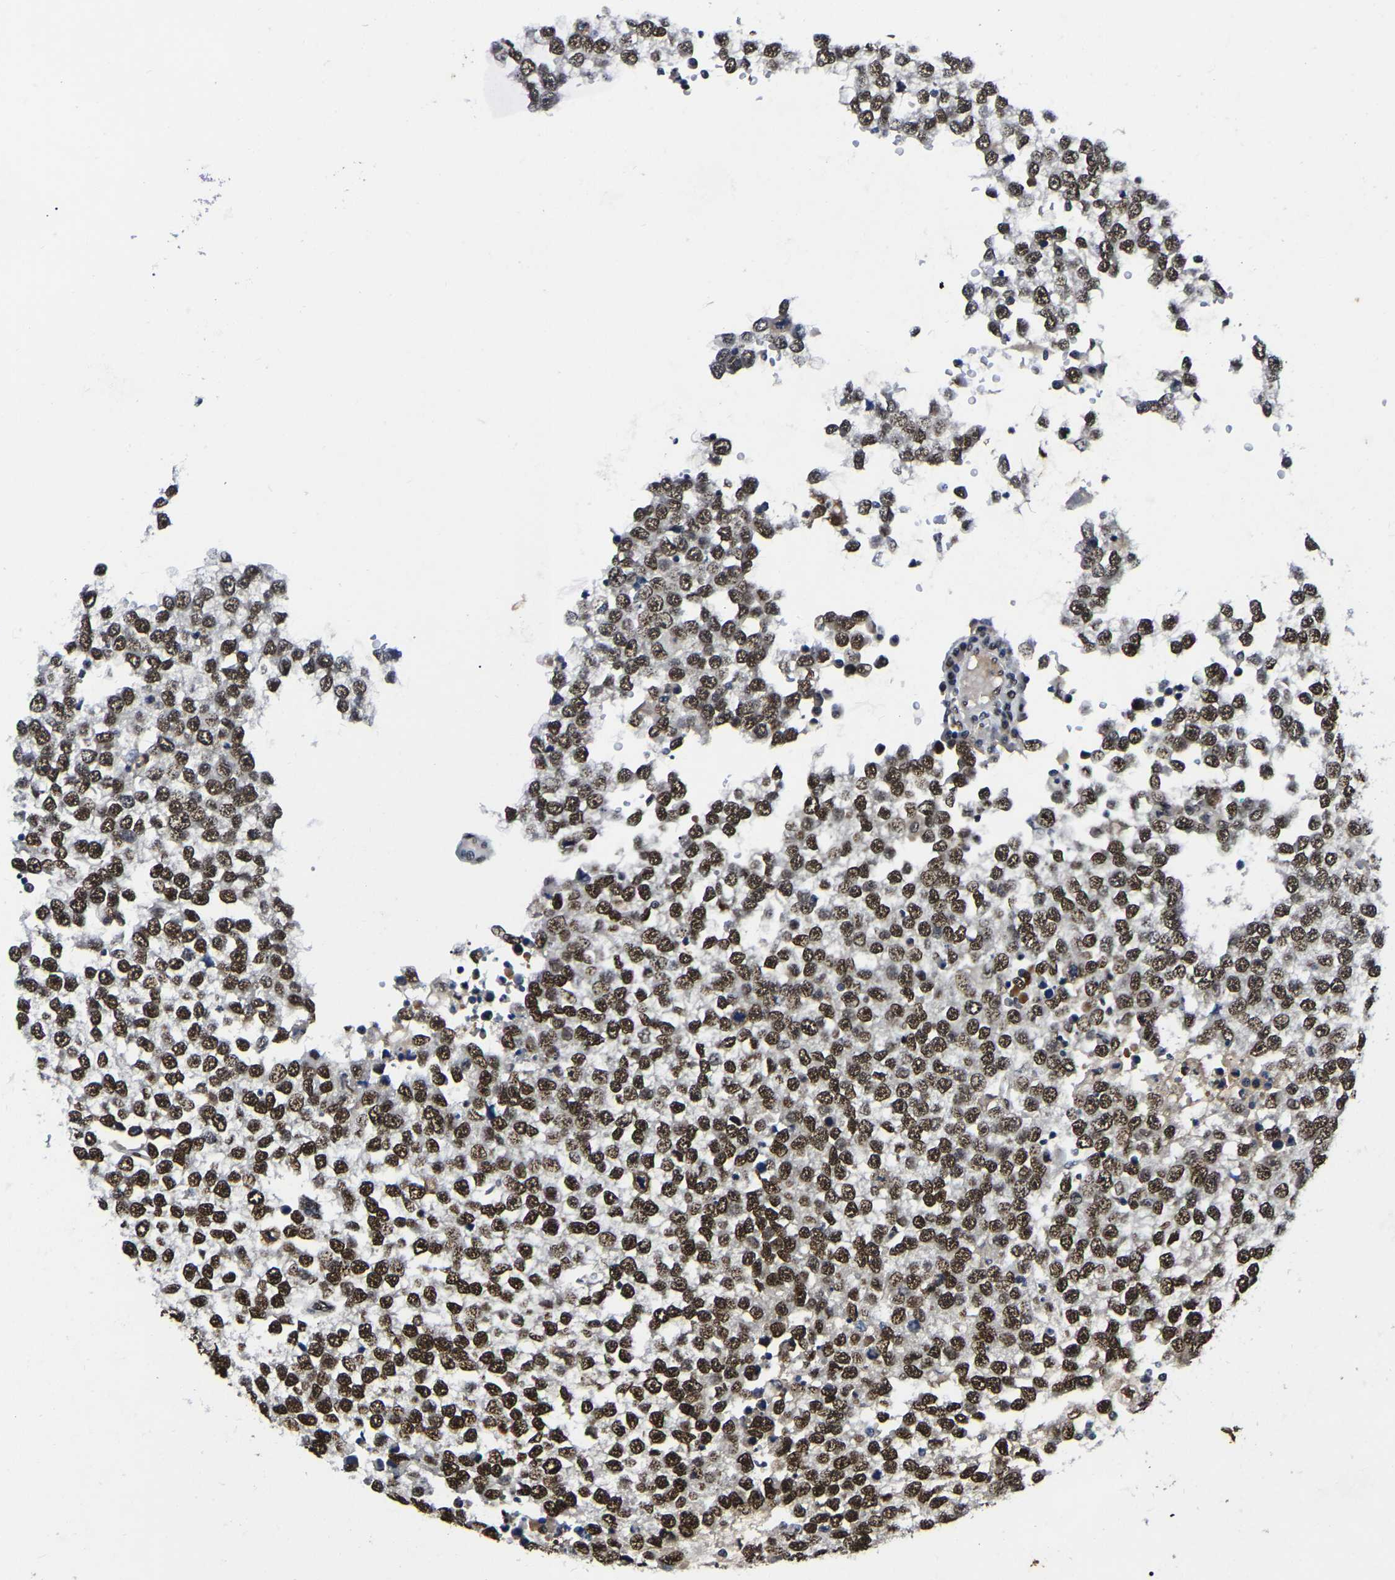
{"staining": {"intensity": "strong", "quantity": ">75%", "location": "nuclear"}, "tissue": "testis cancer", "cell_type": "Tumor cells", "image_type": "cancer", "snomed": [{"axis": "morphology", "description": "Seminoma, NOS"}, {"axis": "topography", "description": "Testis"}], "caption": "High-magnification brightfield microscopy of testis seminoma stained with DAB (brown) and counterstained with hematoxylin (blue). tumor cells exhibit strong nuclear expression is present in about>75% of cells.", "gene": "TRIM35", "patient": {"sex": "male", "age": 65}}